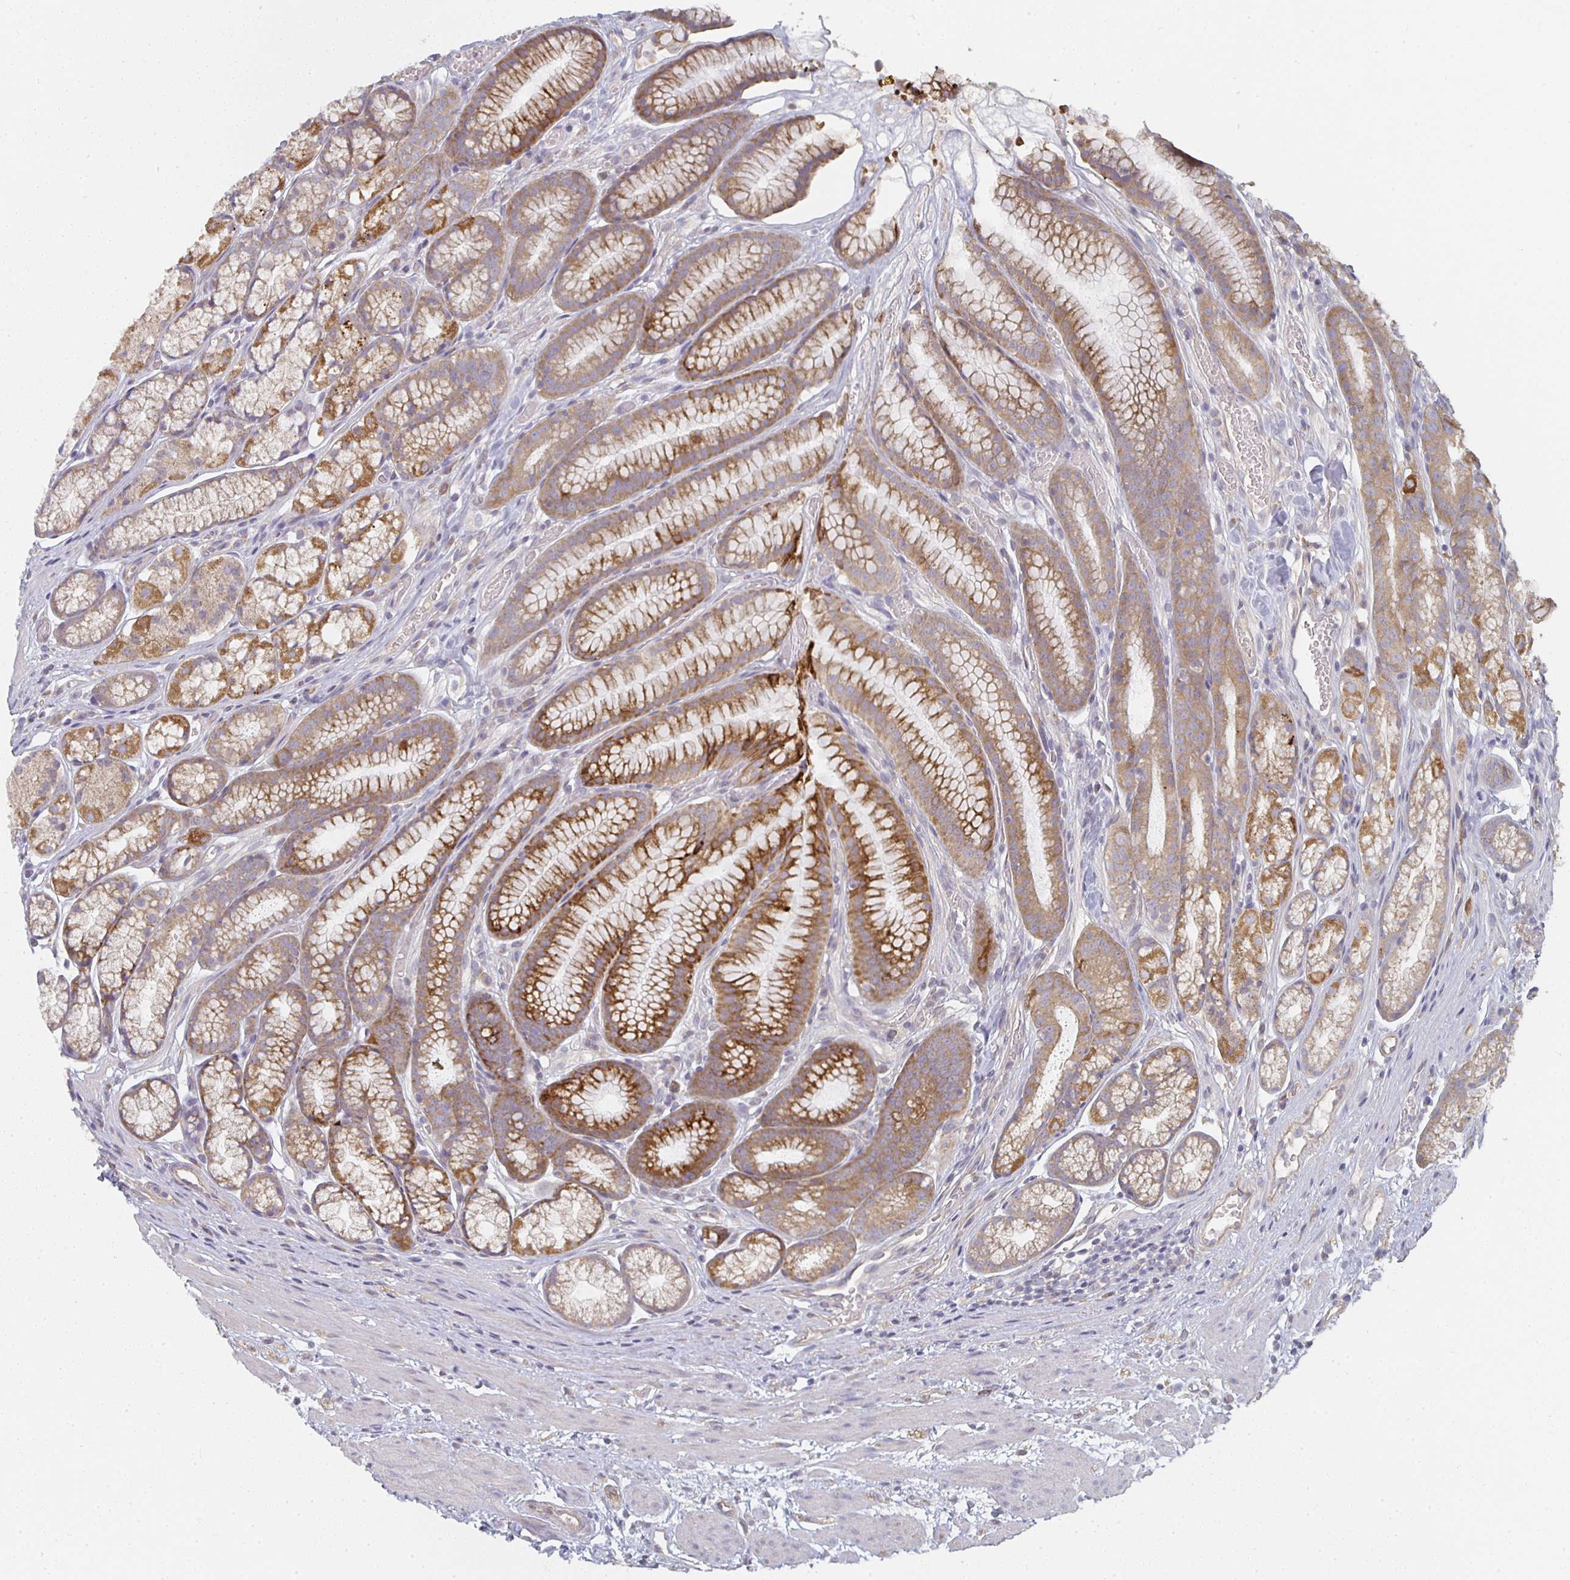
{"staining": {"intensity": "strong", "quantity": "25%-75%", "location": "cytoplasmic/membranous"}, "tissue": "stomach", "cell_type": "Glandular cells", "image_type": "normal", "snomed": [{"axis": "morphology", "description": "Normal tissue, NOS"}, {"axis": "topography", "description": "Smooth muscle"}, {"axis": "topography", "description": "Stomach"}], "caption": "Brown immunohistochemical staining in unremarkable stomach exhibits strong cytoplasmic/membranous expression in approximately 25%-75% of glandular cells.", "gene": "CTHRC1", "patient": {"sex": "male", "age": 70}}